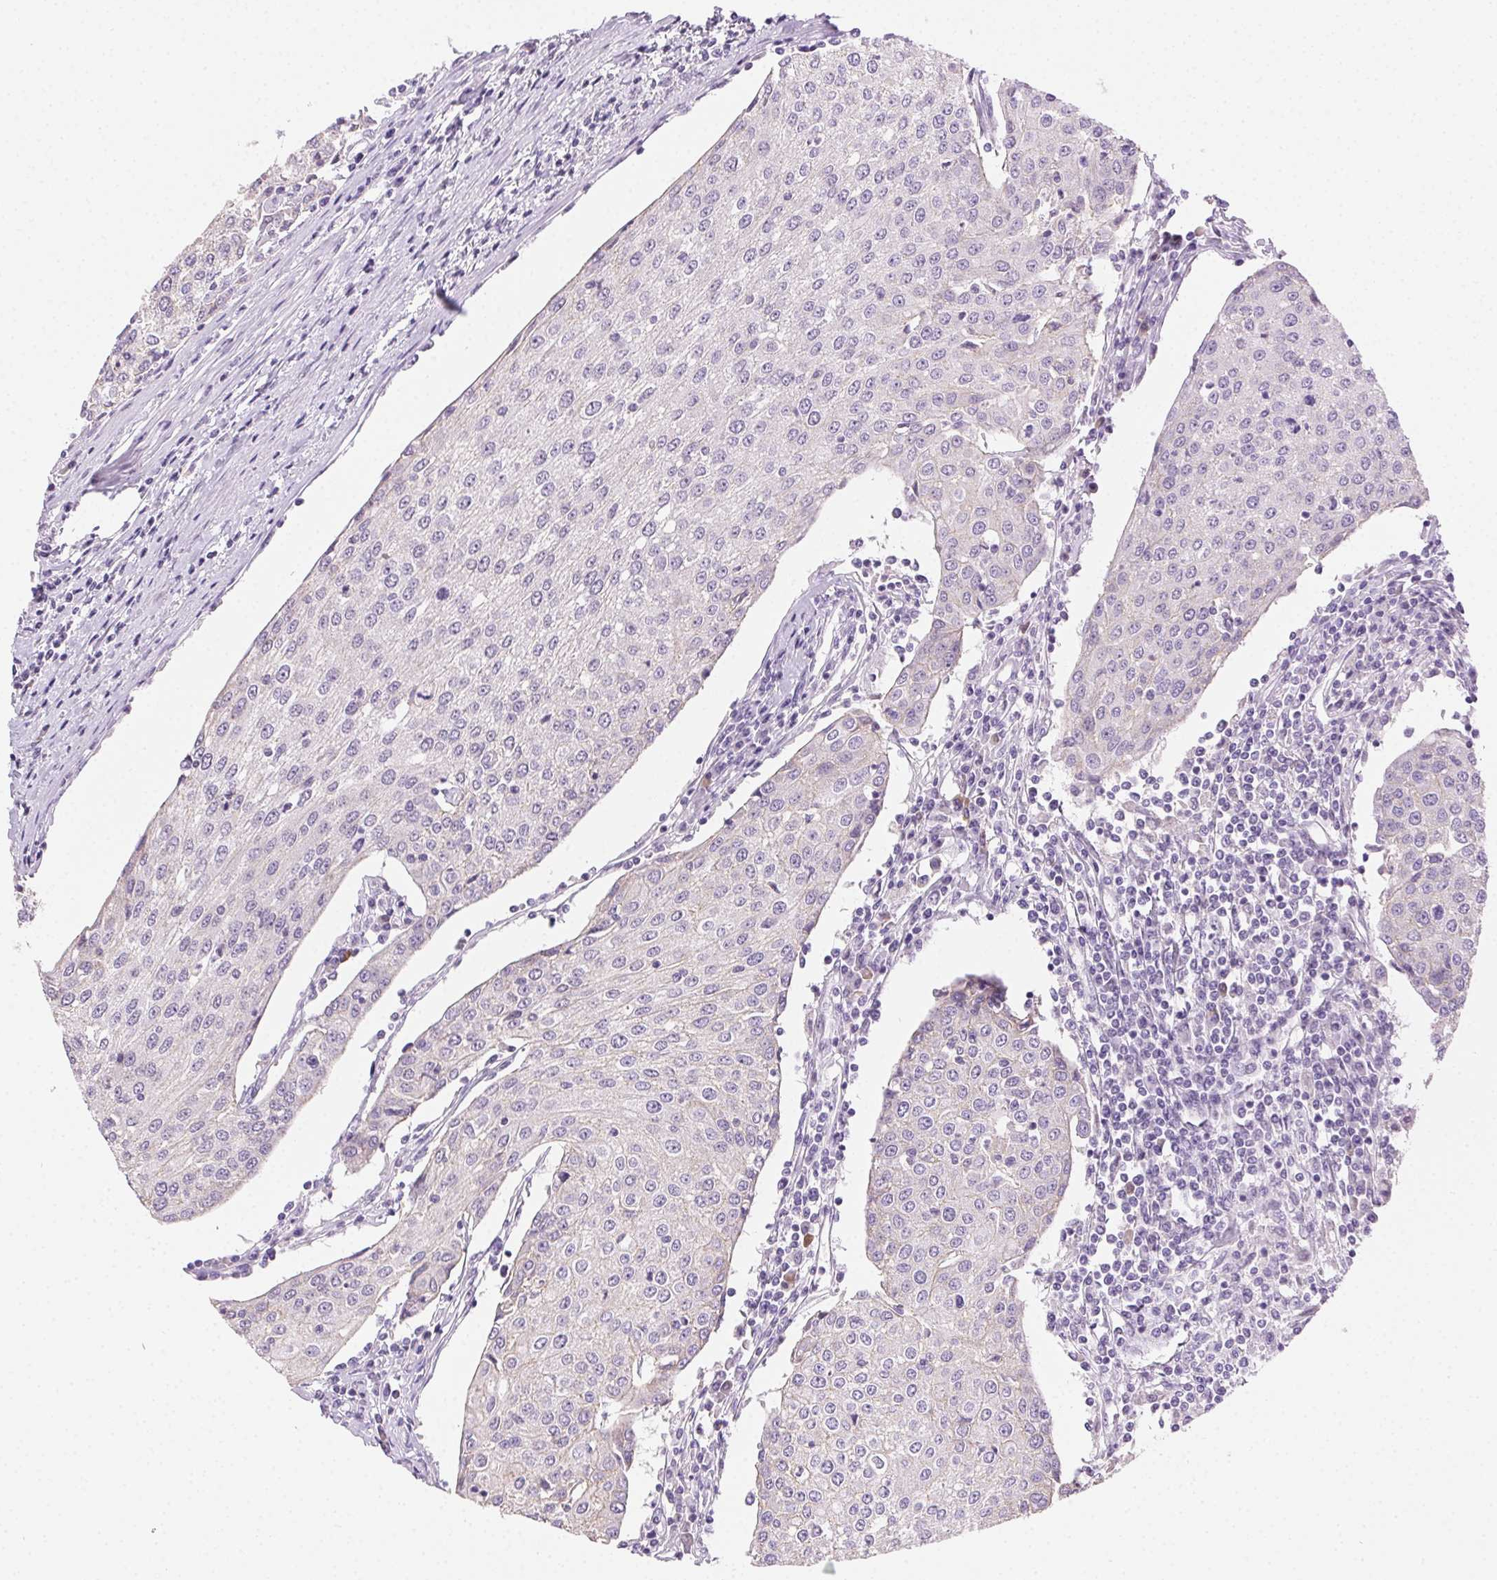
{"staining": {"intensity": "negative", "quantity": "none", "location": "none"}, "tissue": "urothelial cancer", "cell_type": "Tumor cells", "image_type": "cancer", "snomed": [{"axis": "morphology", "description": "Urothelial carcinoma, High grade"}, {"axis": "topography", "description": "Urinary bladder"}], "caption": "High magnification brightfield microscopy of urothelial carcinoma (high-grade) stained with DAB (brown) and counterstained with hematoxylin (blue): tumor cells show no significant positivity.", "gene": "CLDN10", "patient": {"sex": "female", "age": 85}}